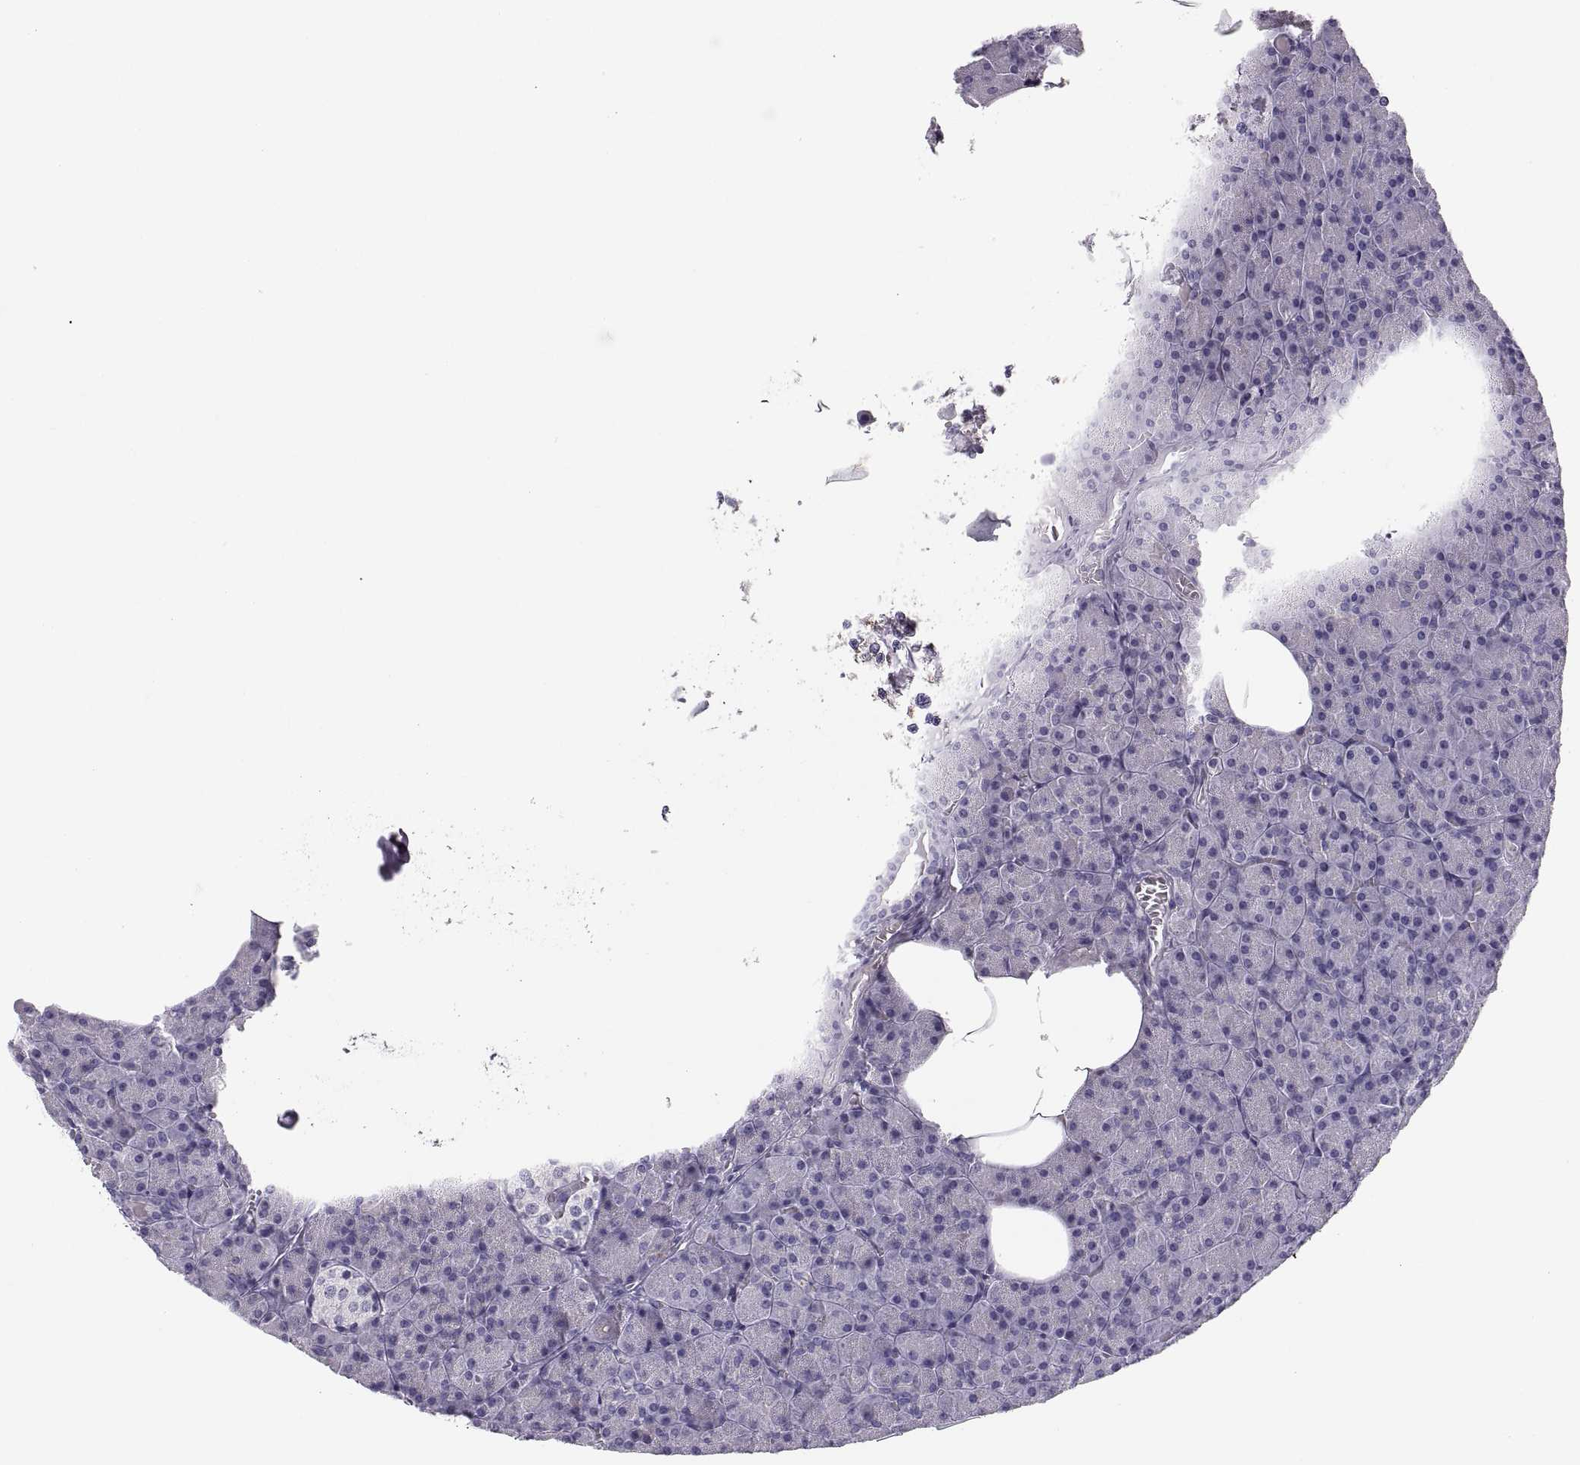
{"staining": {"intensity": "negative", "quantity": "none", "location": "none"}, "tissue": "pancreas", "cell_type": "Exocrine glandular cells", "image_type": "normal", "snomed": [{"axis": "morphology", "description": "Normal tissue, NOS"}, {"axis": "topography", "description": "Pancreas"}], "caption": "An IHC photomicrograph of benign pancreas is shown. There is no staining in exocrine glandular cells of pancreas.", "gene": "COL9A3", "patient": {"sex": "female", "age": 45}}